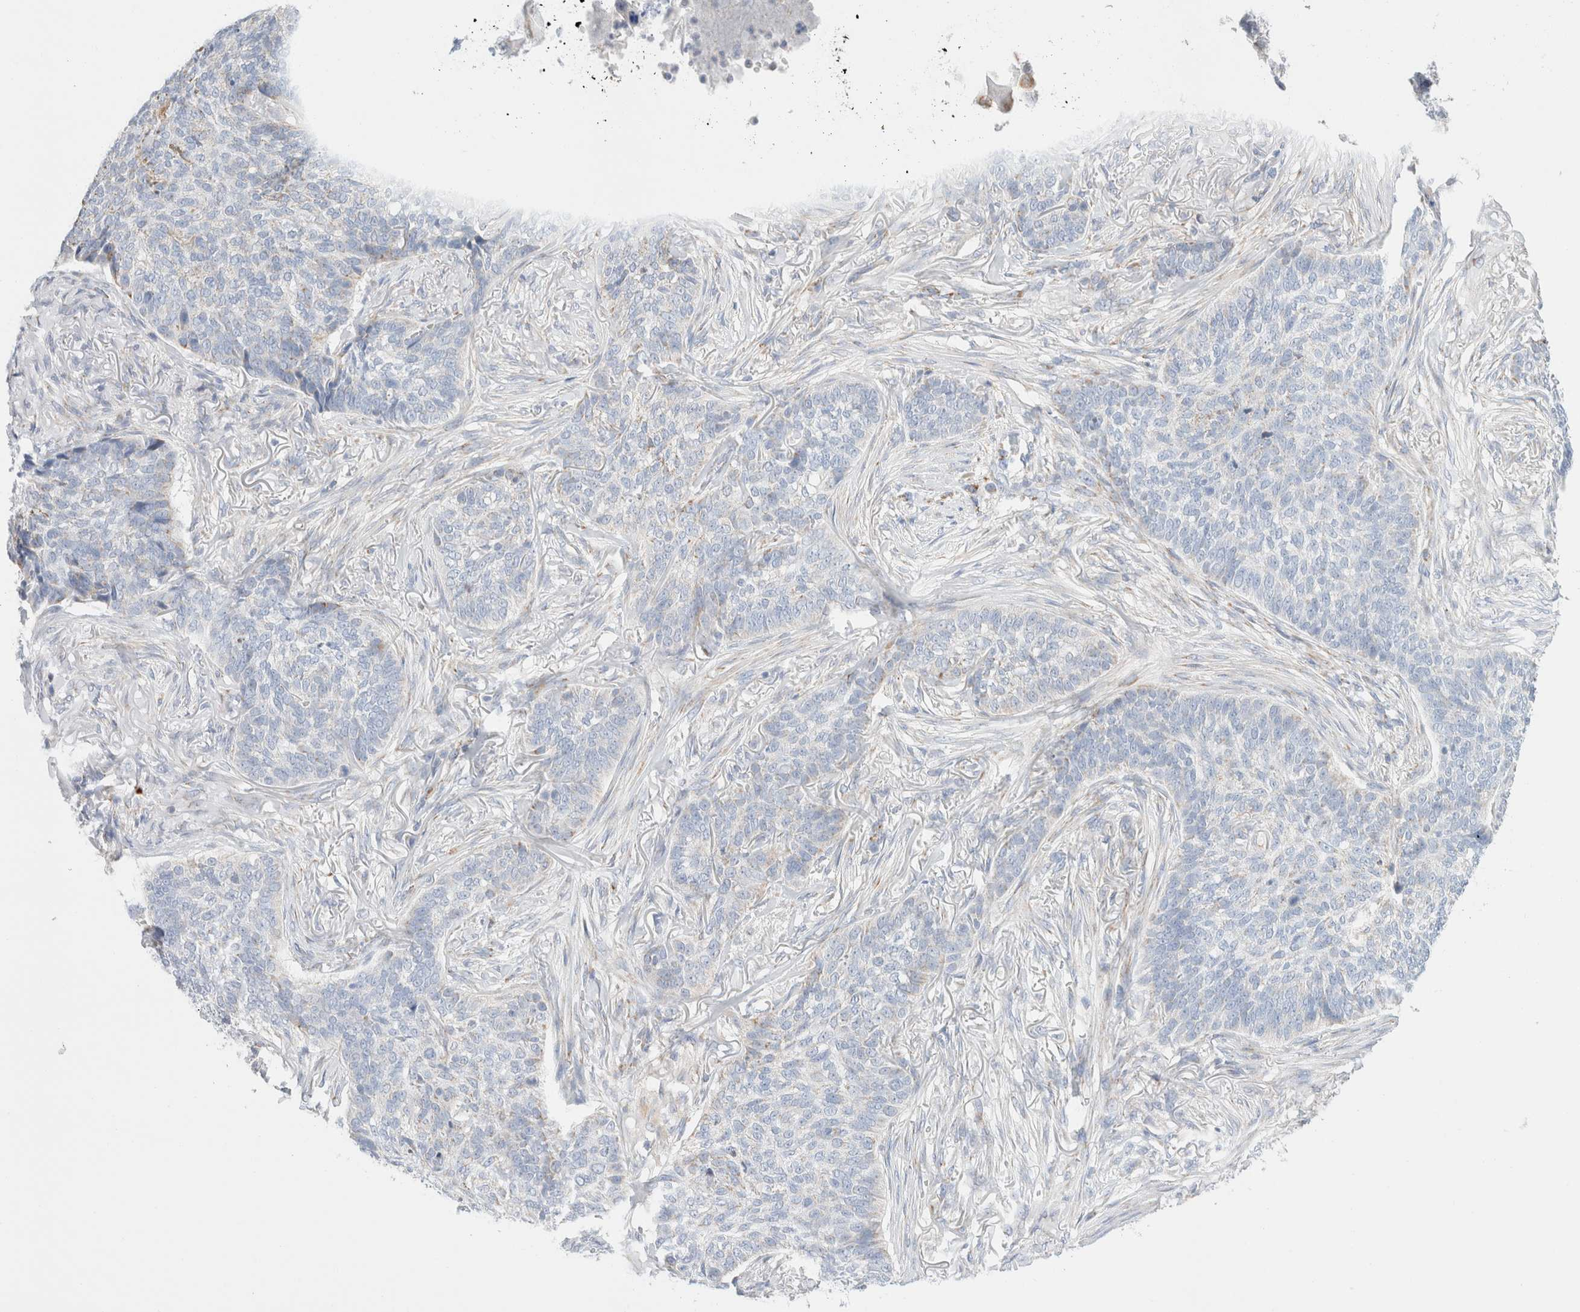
{"staining": {"intensity": "negative", "quantity": "none", "location": "none"}, "tissue": "skin cancer", "cell_type": "Tumor cells", "image_type": "cancer", "snomed": [{"axis": "morphology", "description": "Basal cell carcinoma"}, {"axis": "topography", "description": "Skin"}], "caption": "Immunohistochemical staining of human basal cell carcinoma (skin) shows no significant positivity in tumor cells.", "gene": "ATP6V1C1", "patient": {"sex": "male", "age": 85}}